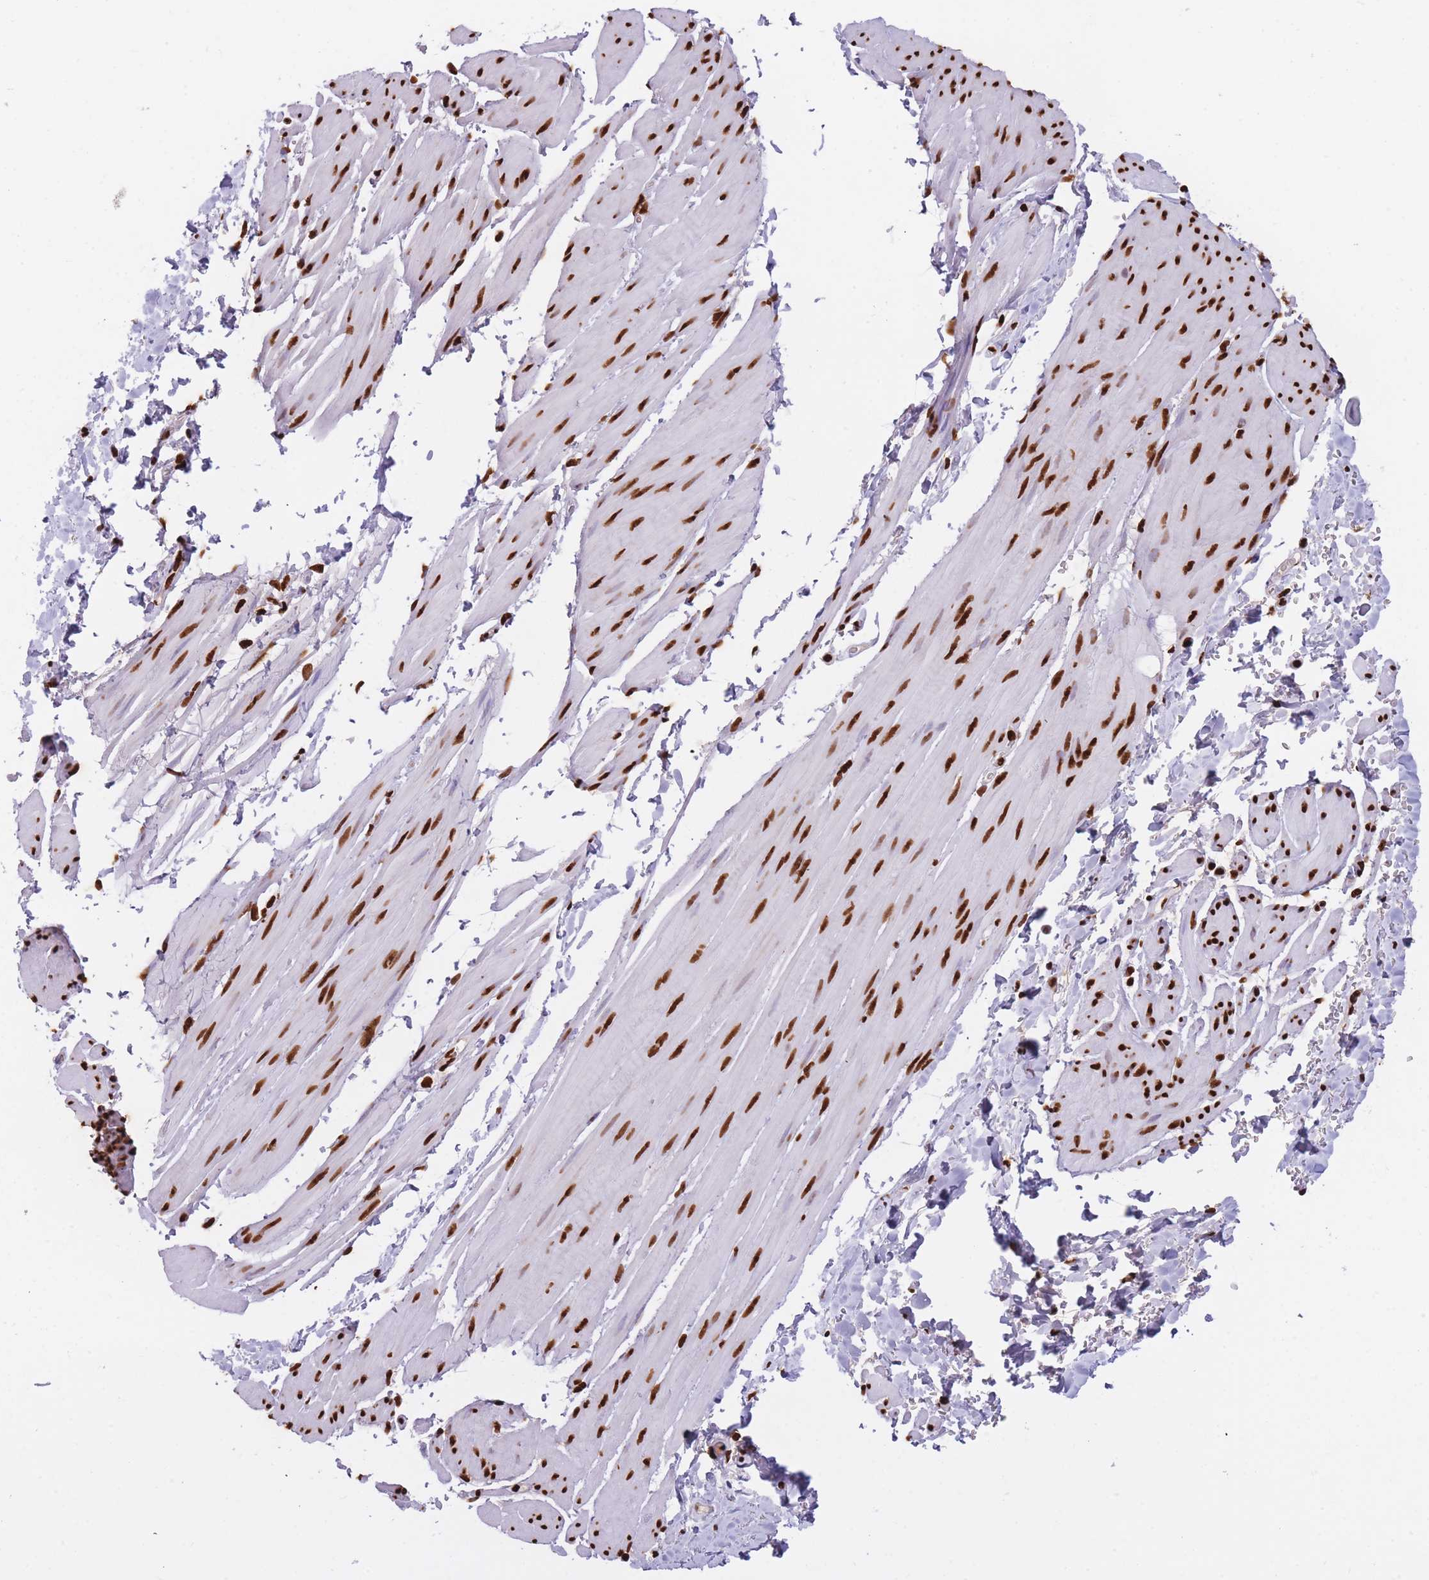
{"staining": {"intensity": "strong", "quantity": ">75%", "location": "nuclear"}, "tissue": "smooth muscle", "cell_type": "Smooth muscle cells", "image_type": "normal", "snomed": [{"axis": "morphology", "description": "Normal tissue, NOS"}, {"axis": "topography", "description": "Smooth muscle"}, {"axis": "topography", "description": "Peripheral nerve tissue"}], "caption": "Protein analysis of normal smooth muscle demonstrates strong nuclear expression in approximately >75% of smooth muscle cells. The staining is performed using DAB brown chromogen to label protein expression. The nuclei are counter-stained blue using hematoxylin.", "gene": "HNRNPUL1", "patient": {"sex": "male", "age": 69}}